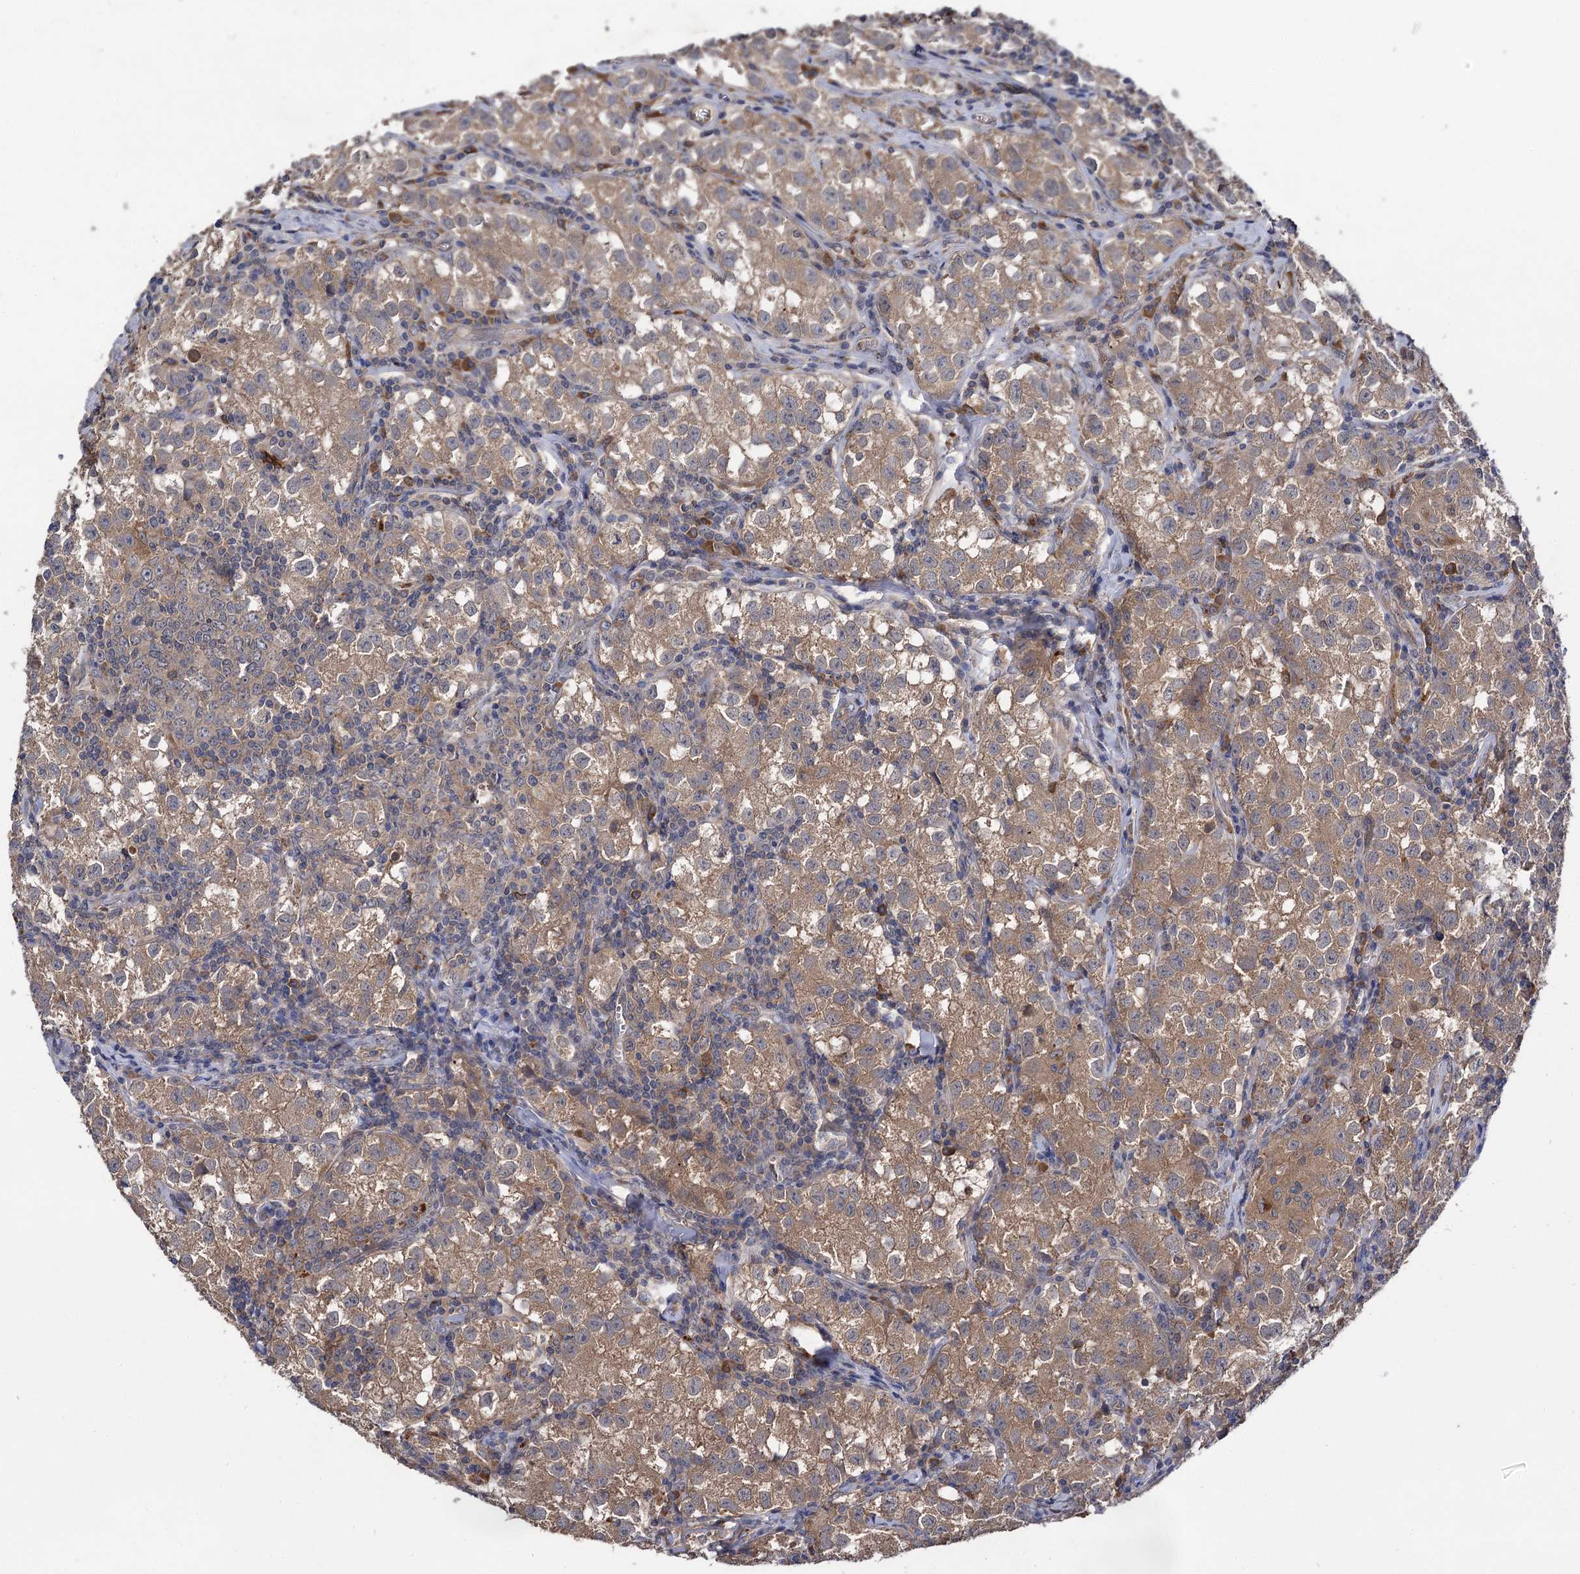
{"staining": {"intensity": "moderate", "quantity": "25%-75%", "location": "cytoplasmic/membranous"}, "tissue": "testis cancer", "cell_type": "Tumor cells", "image_type": "cancer", "snomed": [{"axis": "morphology", "description": "Seminoma, NOS"}, {"axis": "morphology", "description": "Carcinoma, Embryonal, NOS"}, {"axis": "topography", "description": "Testis"}], "caption": "Testis seminoma stained with a brown dye demonstrates moderate cytoplasmic/membranous positive staining in about 25%-75% of tumor cells.", "gene": "USP50", "patient": {"sex": "male", "age": 43}}